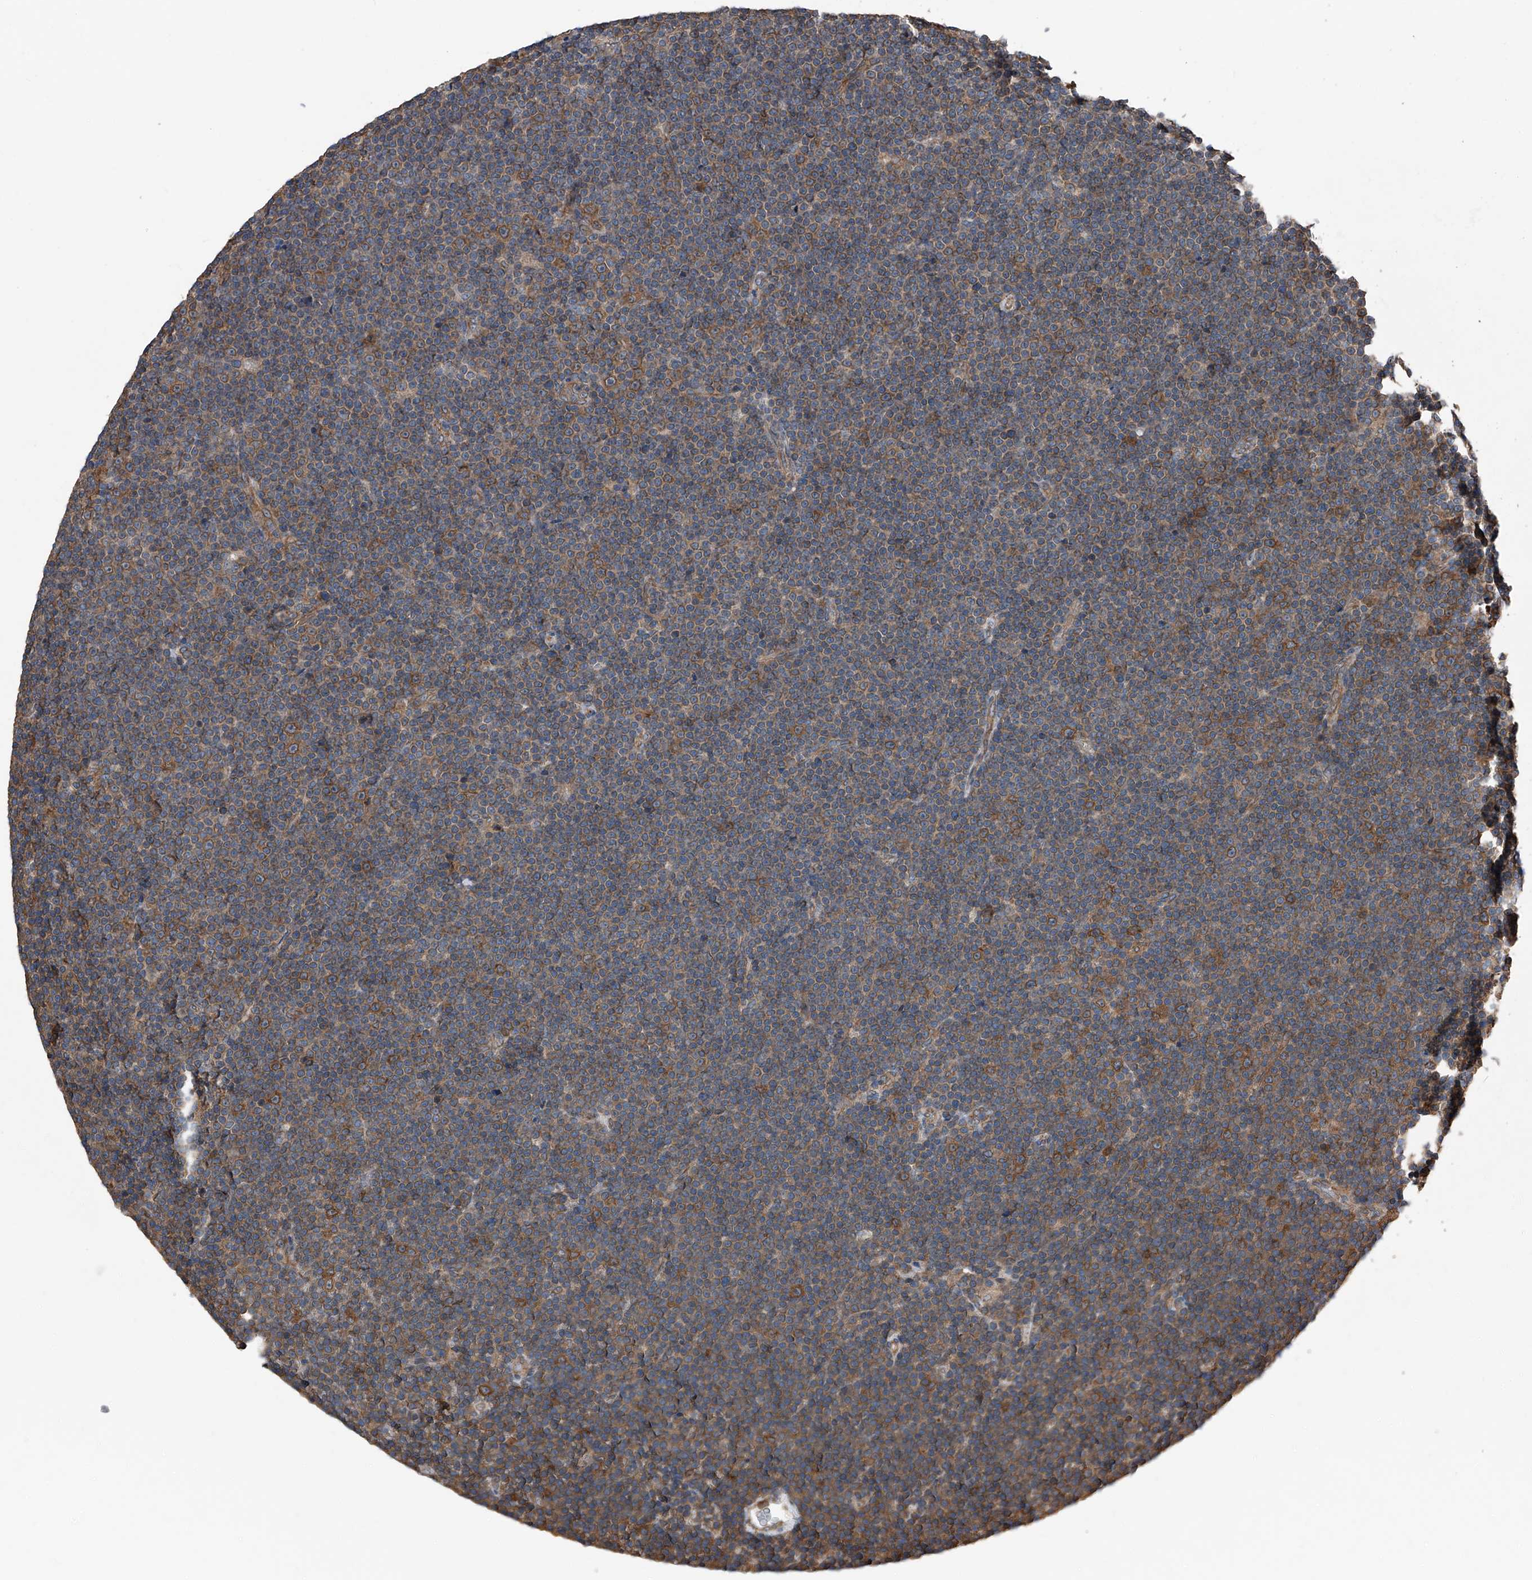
{"staining": {"intensity": "moderate", "quantity": "<25%", "location": "cytoplasmic/membranous"}, "tissue": "lymphoma", "cell_type": "Tumor cells", "image_type": "cancer", "snomed": [{"axis": "morphology", "description": "Malignant lymphoma, non-Hodgkin's type, Low grade"}, {"axis": "topography", "description": "Lymph node"}], "caption": "This is an image of immunohistochemistry staining of malignant lymphoma, non-Hodgkin's type (low-grade), which shows moderate positivity in the cytoplasmic/membranous of tumor cells.", "gene": "KCNJ2", "patient": {"sex": "female", "age": 67}}